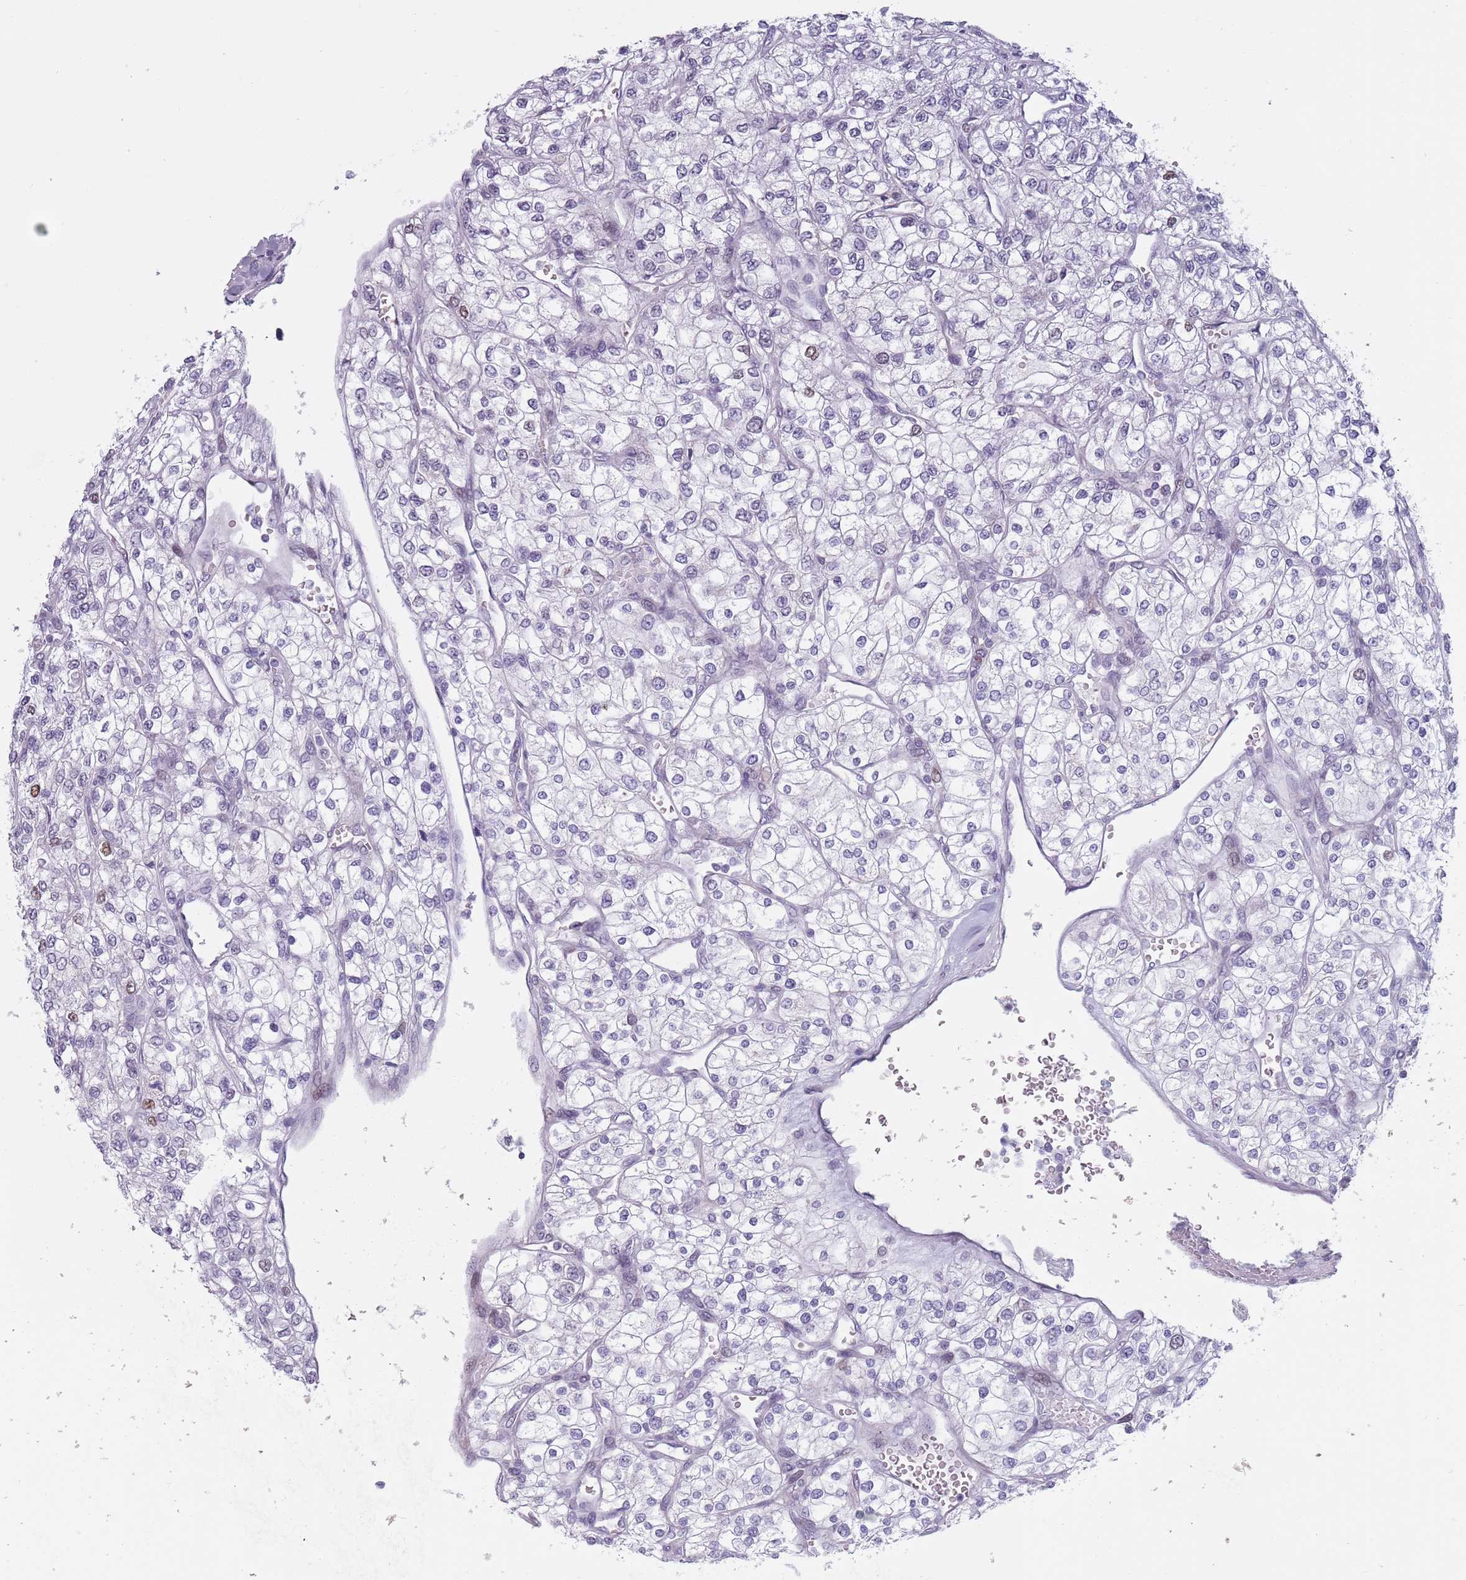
{"staining": {"intensity": "negative", "quantity": "none", "location": "none"}, "tissue": "renal cancer", "cell_type": "Tumor cells", "image_type": "cancer", "snomed": [{"axis": "morphology", "description": "Adenocarcinoma, NOS"}, {"axis": "topography", "description": "Kidney"}], "caption": "Immunohistochemical staining of renal cancer (adenocarcinoma) demonstrates no significant positivity in tumor cells.", "gene": "ZKSCAN2", "patient": {"sex": "male", "age": 80}}